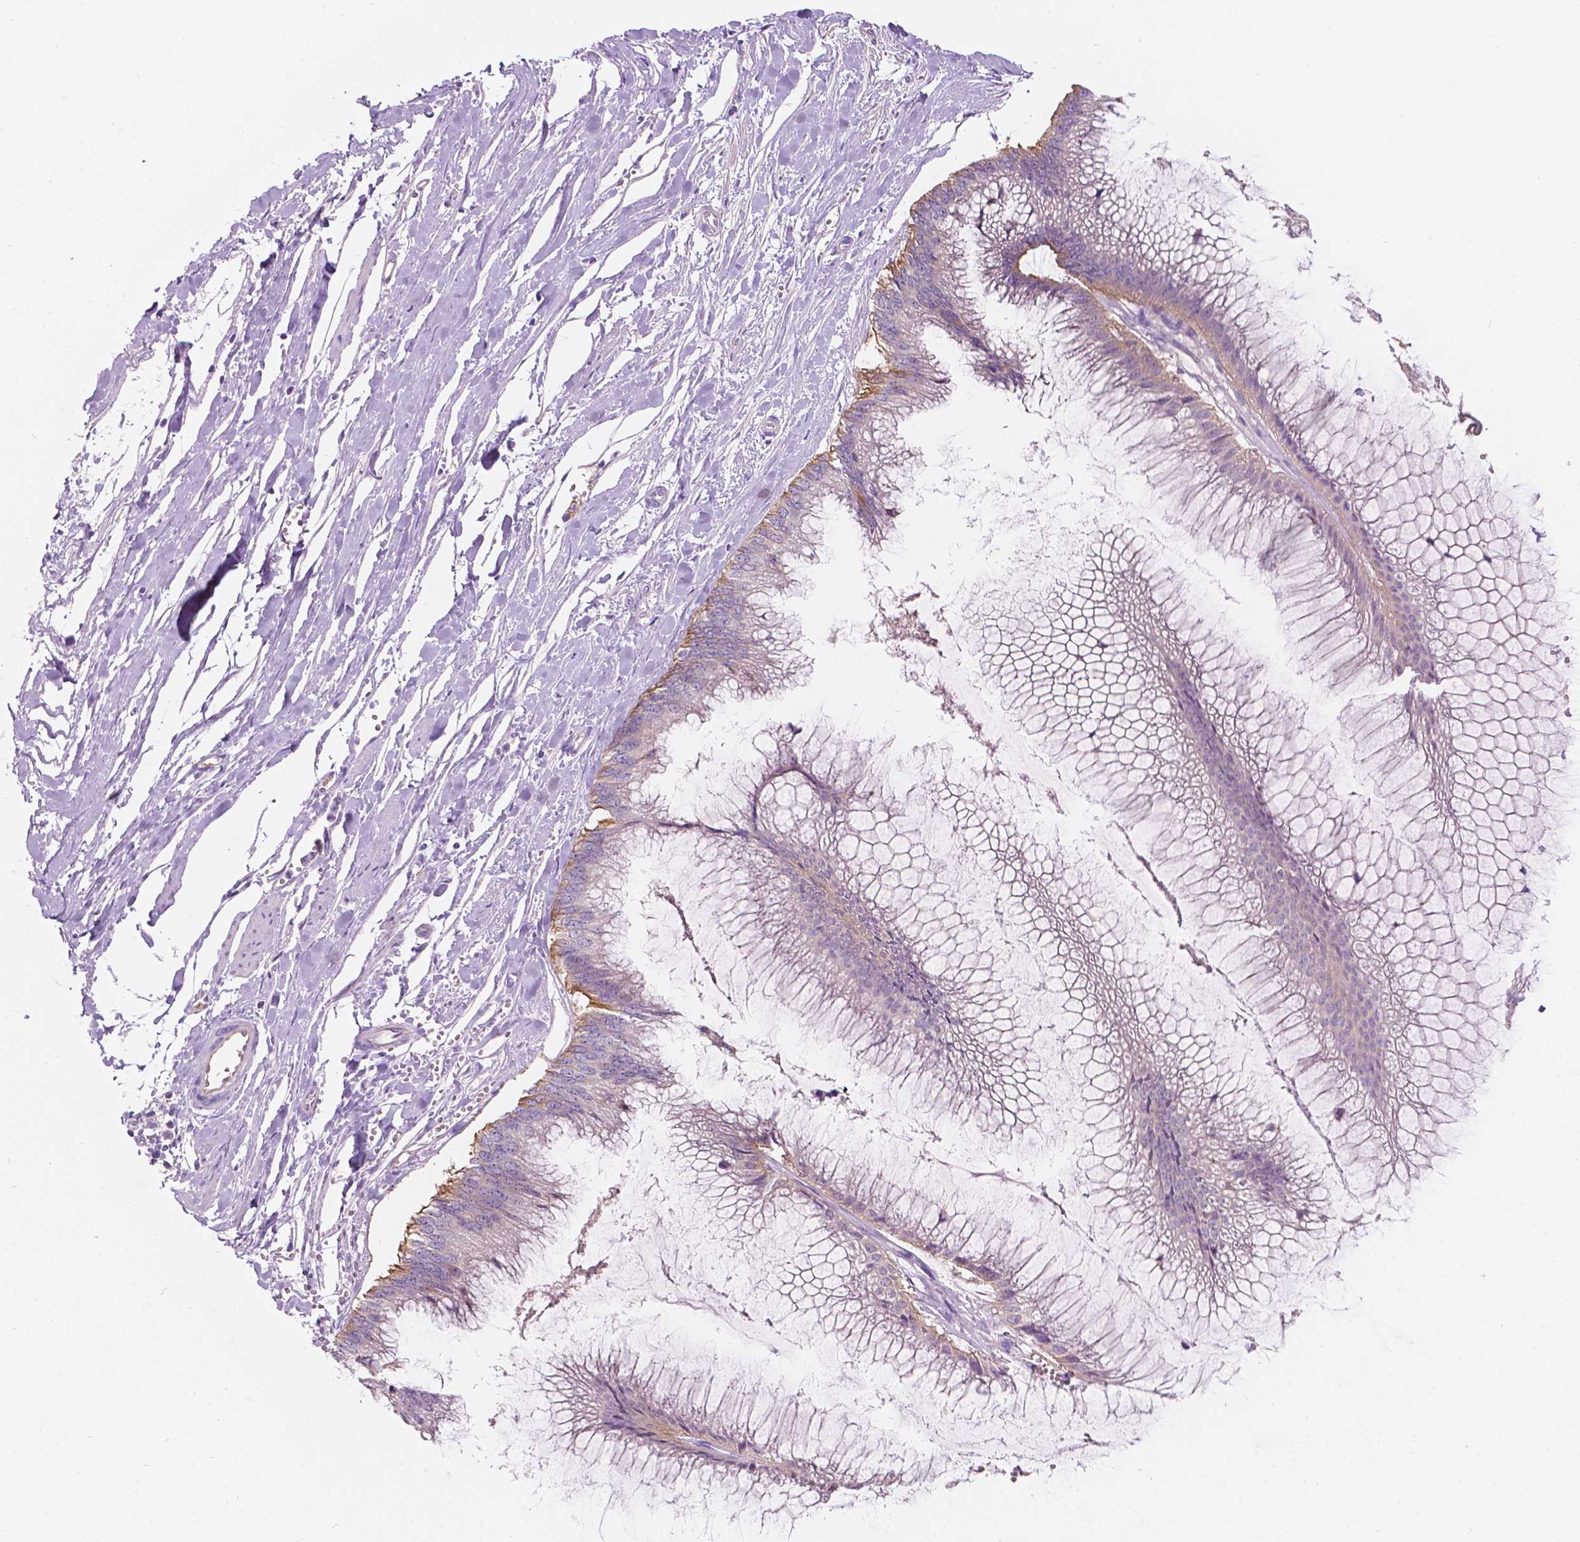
{"staining": {"intensity": "moderate", "quantity": "<25%", "location": "cytoplasmic/membranous"}, "tissue": "ovarian cancer", "cell_type": "Tumor cells", "image_type": "cancer", "snomed": [{"axis": "morphology", "description": "Cystadenocarcinoma, mucinous, NOS"}, {"axis": "topography", "description": "Ovary"}], "caption": "Brown immunohistochemical staining in human ovarian cancer (mucinous cystadenocarcinoma) reveals moderate cytoplasmic/membranous staining in about <25% of tumor cells.", "gene": "NOS1AP", "patient": {"sex": "female", "age": 44}}